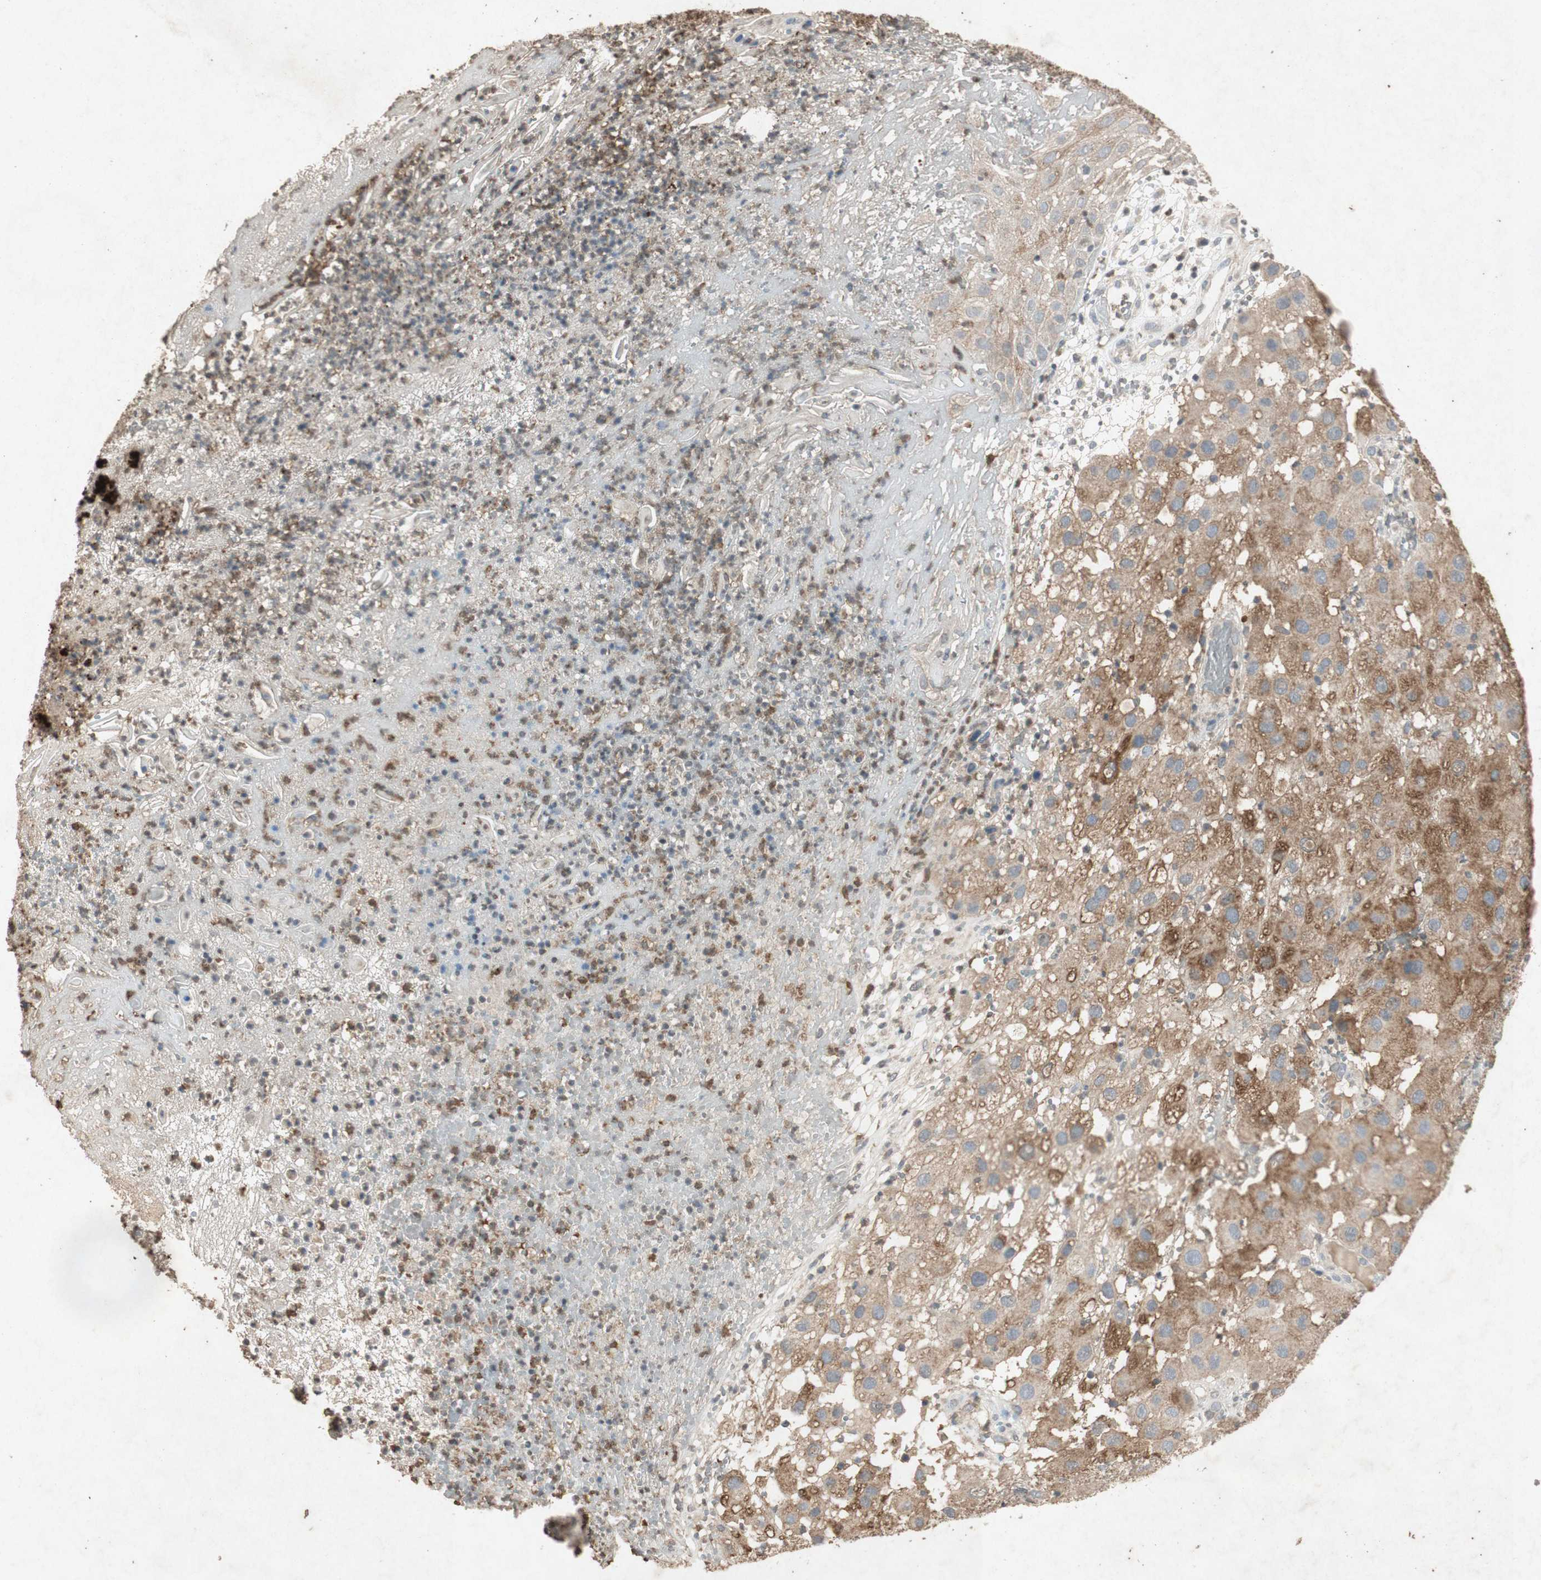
{"staining": {"intensity": "moderate", "quantity": "25%-75%", "location": "cytoplasmic/membranous"}, "tissue": "melanoma", "cell_type": "Tumor cells", "image_type": "cancer", "snomed": [{"axis": "morphology", "description": "Malignant melanoma, NOS"}, {"axis": "topography", "description": "Skin"}], "caption": "High-power microscopy captured an immunohistochemistry histopathology image of melanoma, revealing moderate cytoplasmic/membranous positivity in about 25%-75% of tumor cells.", "gene": "MSRB1", "patient": {"sex": "female", "age": 81}}